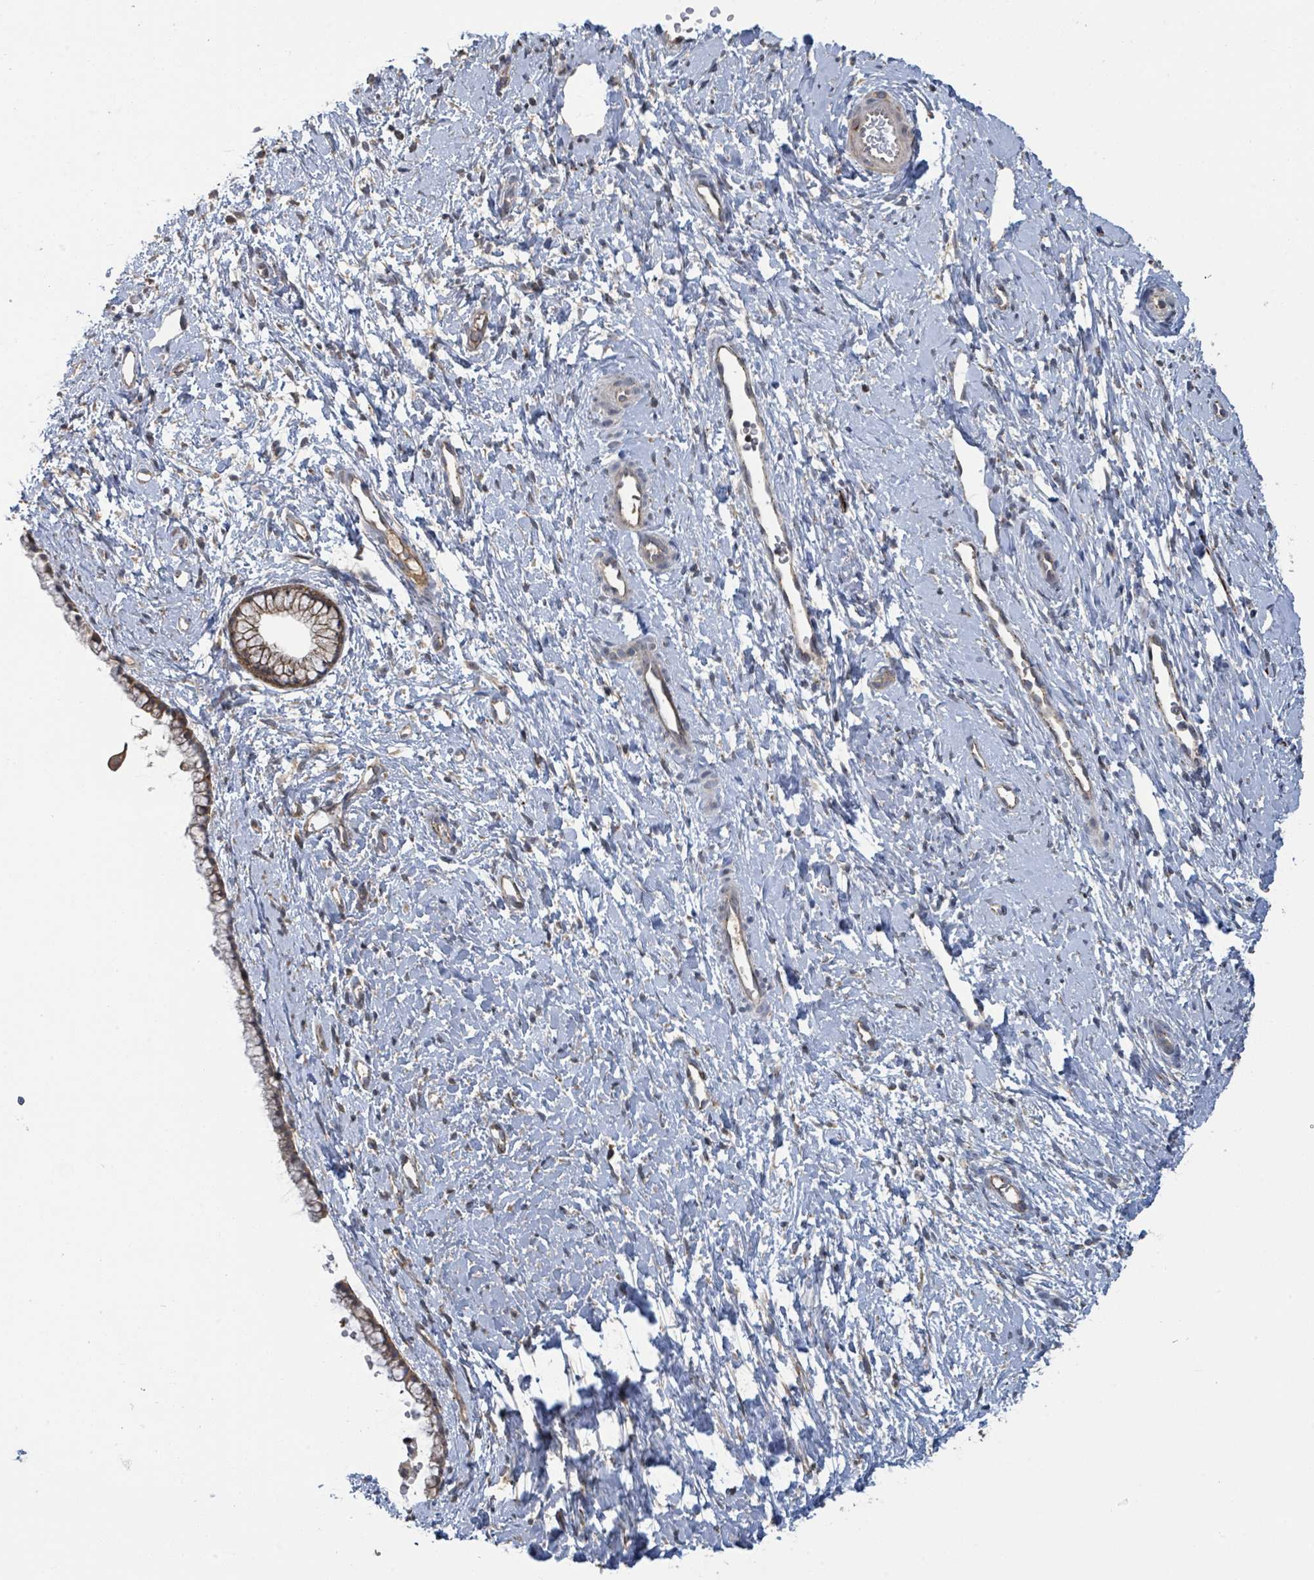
{"staining": {"intensity": "strong", "quantity": ">75%", "location": "cytoplasmic/membranous"}, "tissue": "cervix", "cell_type": "Glandular cells", "image_type": "normal", "snomed": [{"axis": "morphology", "description": "Normal tissue, NOS"}, {"axis": "topography", "description": "Cervix"}], "caption": "Immunohistochemical staining of unremarkable human cervix reveals high levels of strong cytoplasmic/membranous positivity in approximately >75% of glandular cells. (Stains: DAB (3,3'-diaminobenzidine) in brown, nuclei in blue, Microscopy: brightfield microscopy at high magnification).", "gene": "CCDC121", "patient": {"sex": "female", "age": 57}}